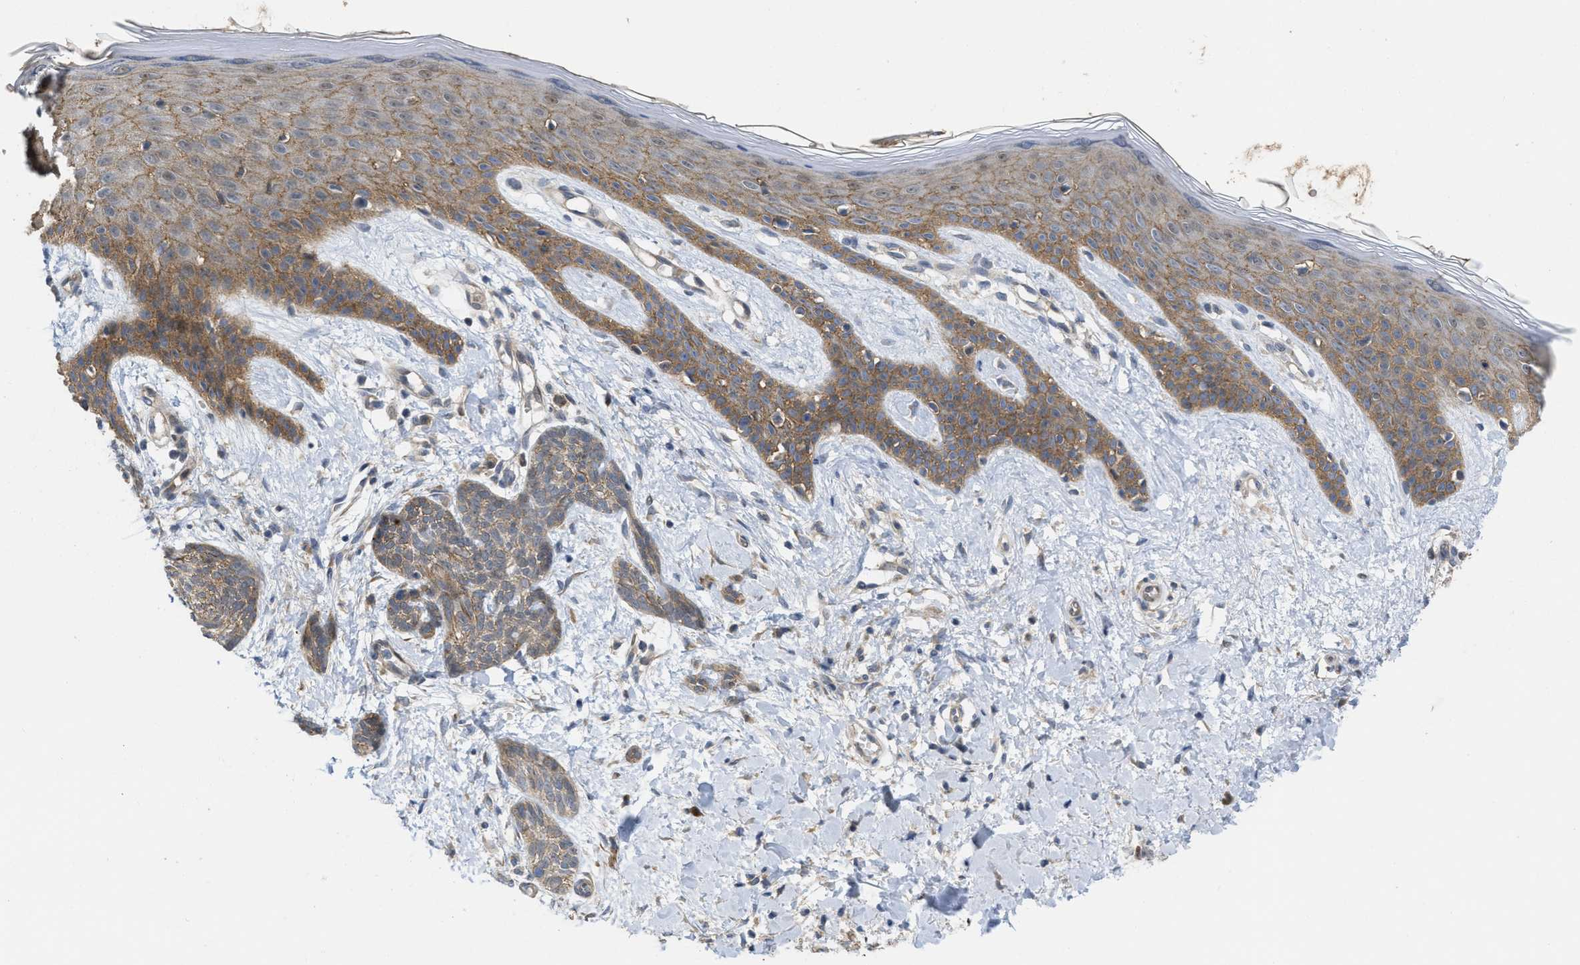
{"staining": {"intensity": "weak", "quantity": ">75%", "location": "cytoplasmic/membranous"}, "tissue": "skin cancer", "cell_type": "Tumor cells", "image_type": "cancer", "snomed": [{"axis": "morphology", "description": "Basal cell carcinoma"}, {"axis": "topography", "description": "Skin"}], "caption": "A brown stain labels weak cytoplasmic/membranous staining of a protein in human skin cancer (basal cell carcinoma) tumor cells.", "gene": "CDPF1", "patient": {"sex": "female", "age": 59}}